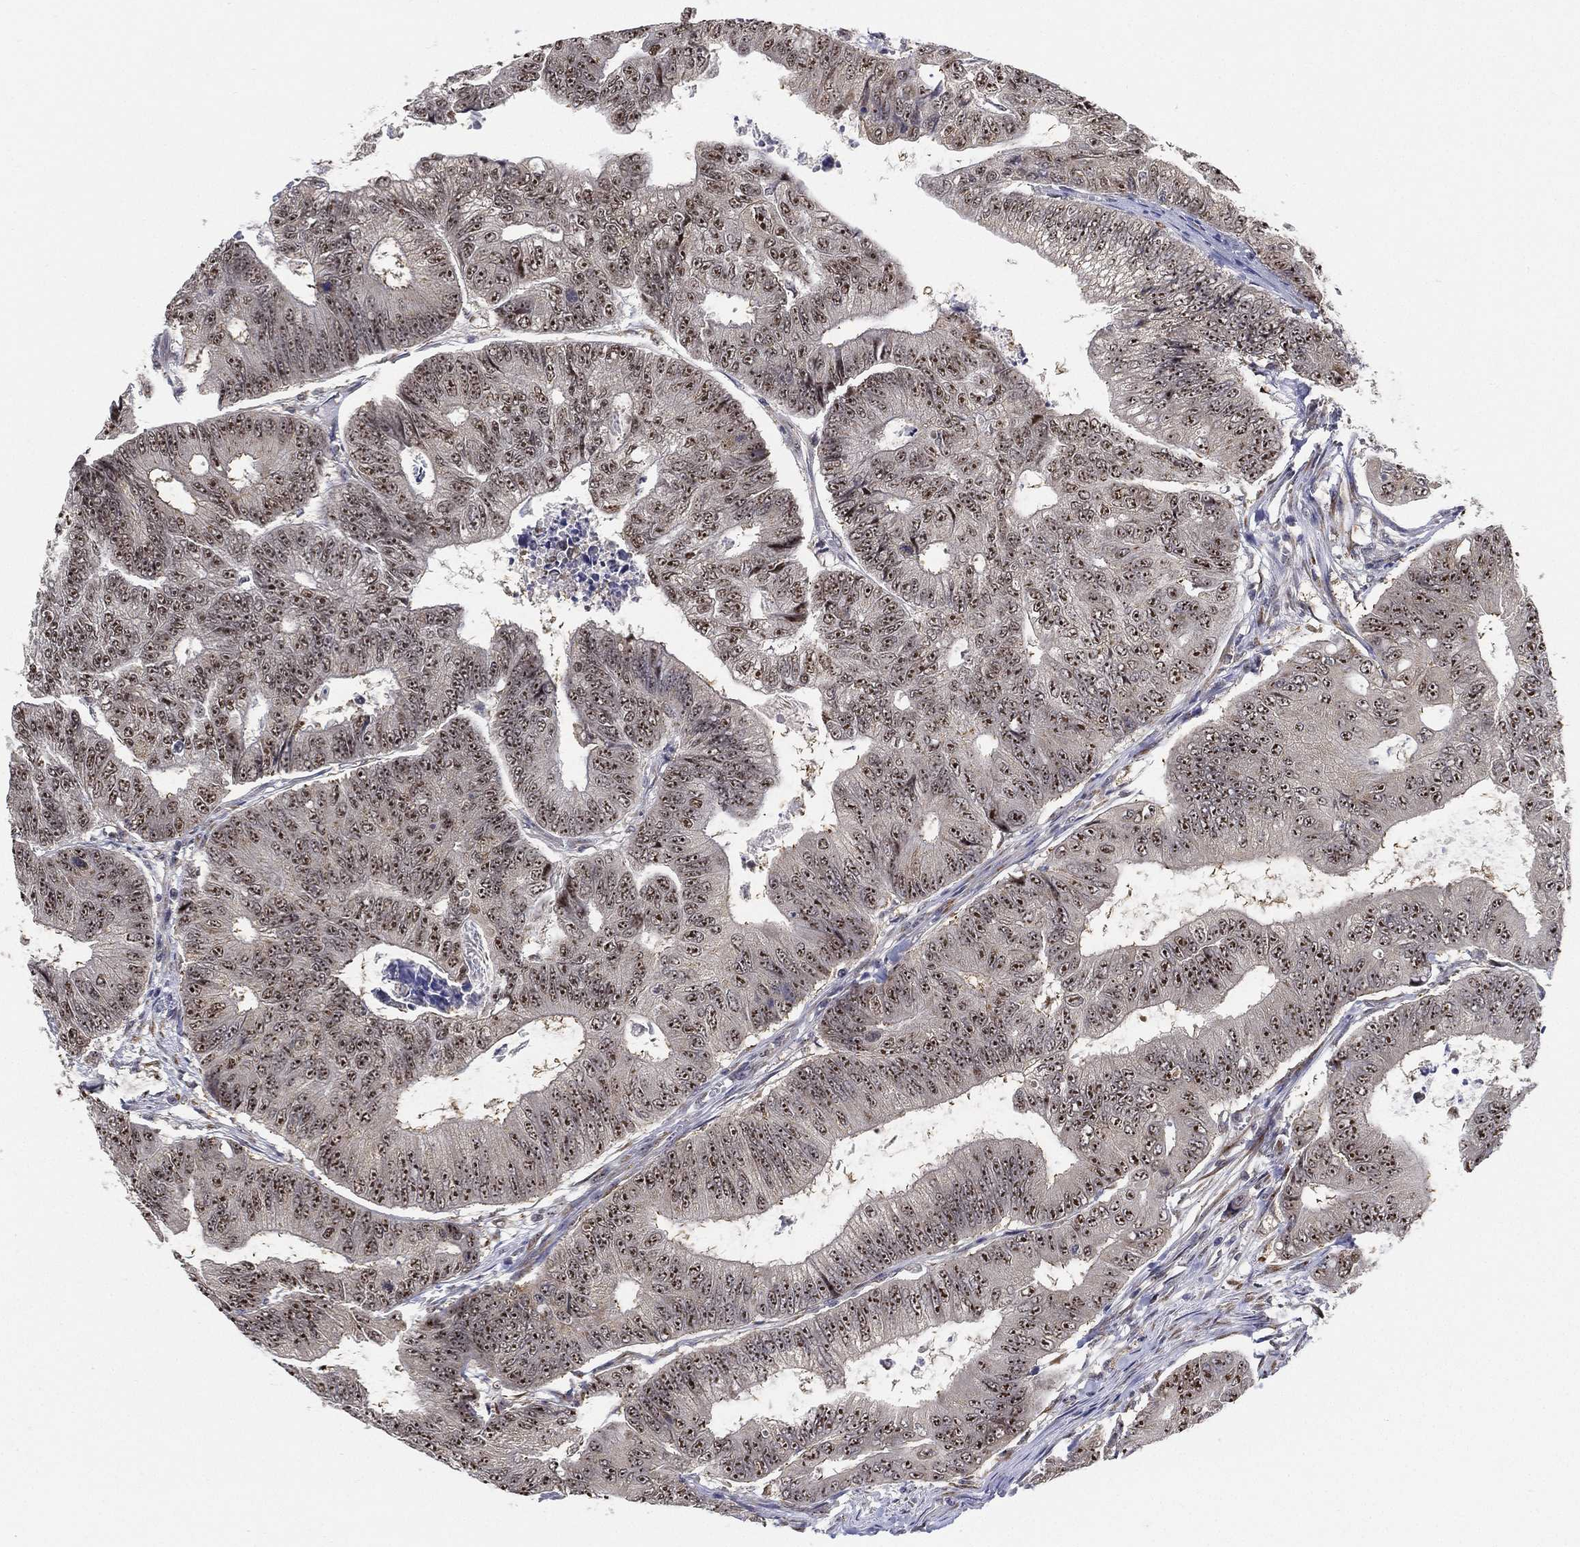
{"staining": {"intensity": "moderate", "quantity": ">75%", "location": "nuclear"}, "tissue": "colorectal cancer", "cell_type": "Tumor cells", "image_type": "cancer", "snomed": [{"axis": "morphology", "description": "Adenocarcinoma, NOS"}, {"axis": "topography", "description": "Colon"}], "caption": "Human colorectal adenocarcinoma stained with a protein marker shows moderate staining in tumor cells.", "gene": "PPP1R16B", "patient": {"sex": "female", "age": 48}}